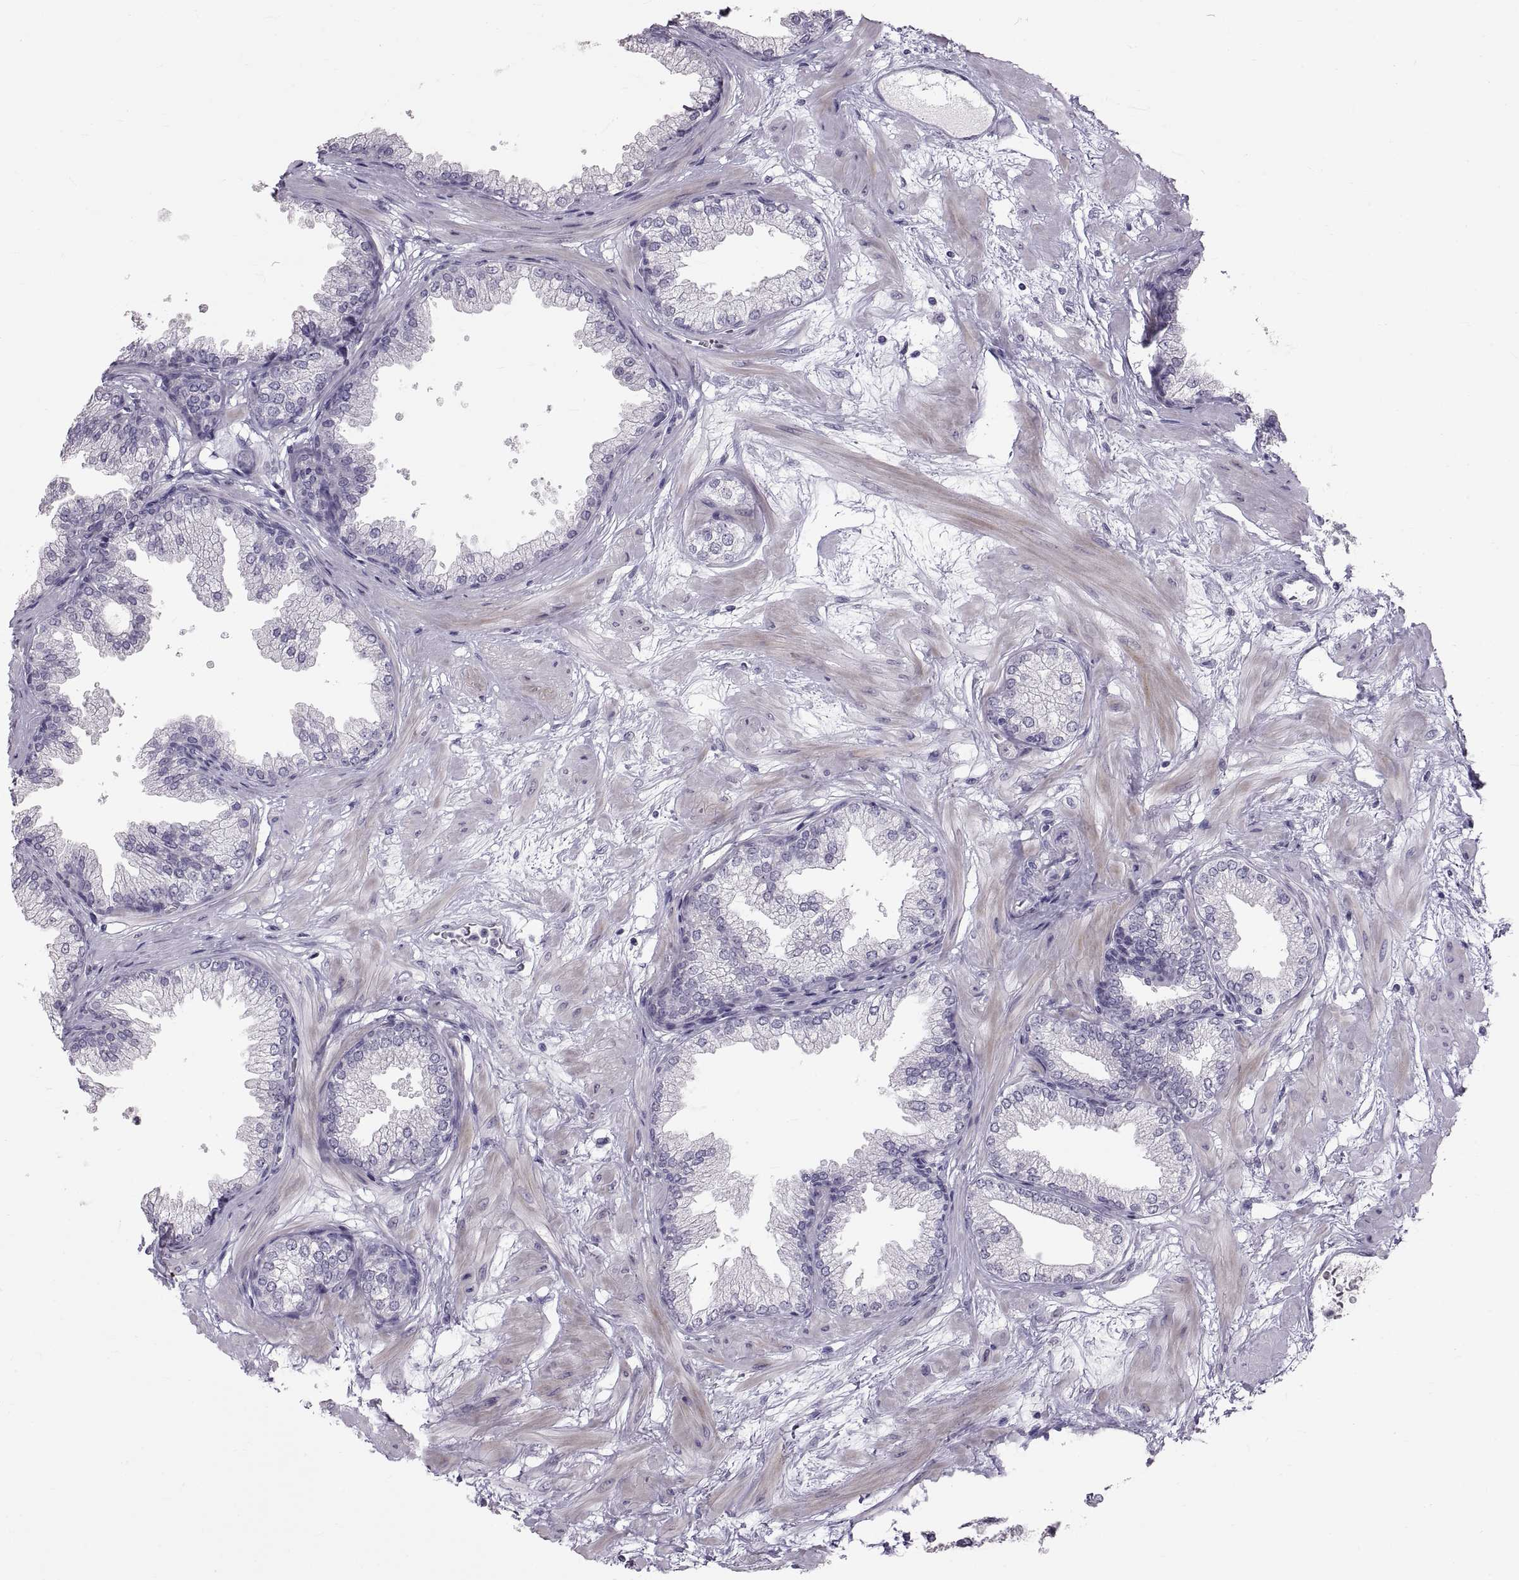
{"staining": {"intensity": "negative", "quantity": "none", "location": "none"}, "tissue": "prostate", "cell_type": "Glandular cells", "image_type": "normal", "snomed": [{"axis": "morphology", "description": "Normal tissue, NOS"}, {"axis": "topography", "description": "Prostate"}], "caption": "Immunohistochemical staining of unremarkable human prostate displays no significant positivity in glandular cells. (DAB (3,3'-diaminobenzidine) immunohistochemistry (IHC), high magnification).", "gene": "SPACDR", "patient": {"sex": "male", "age": 37}}